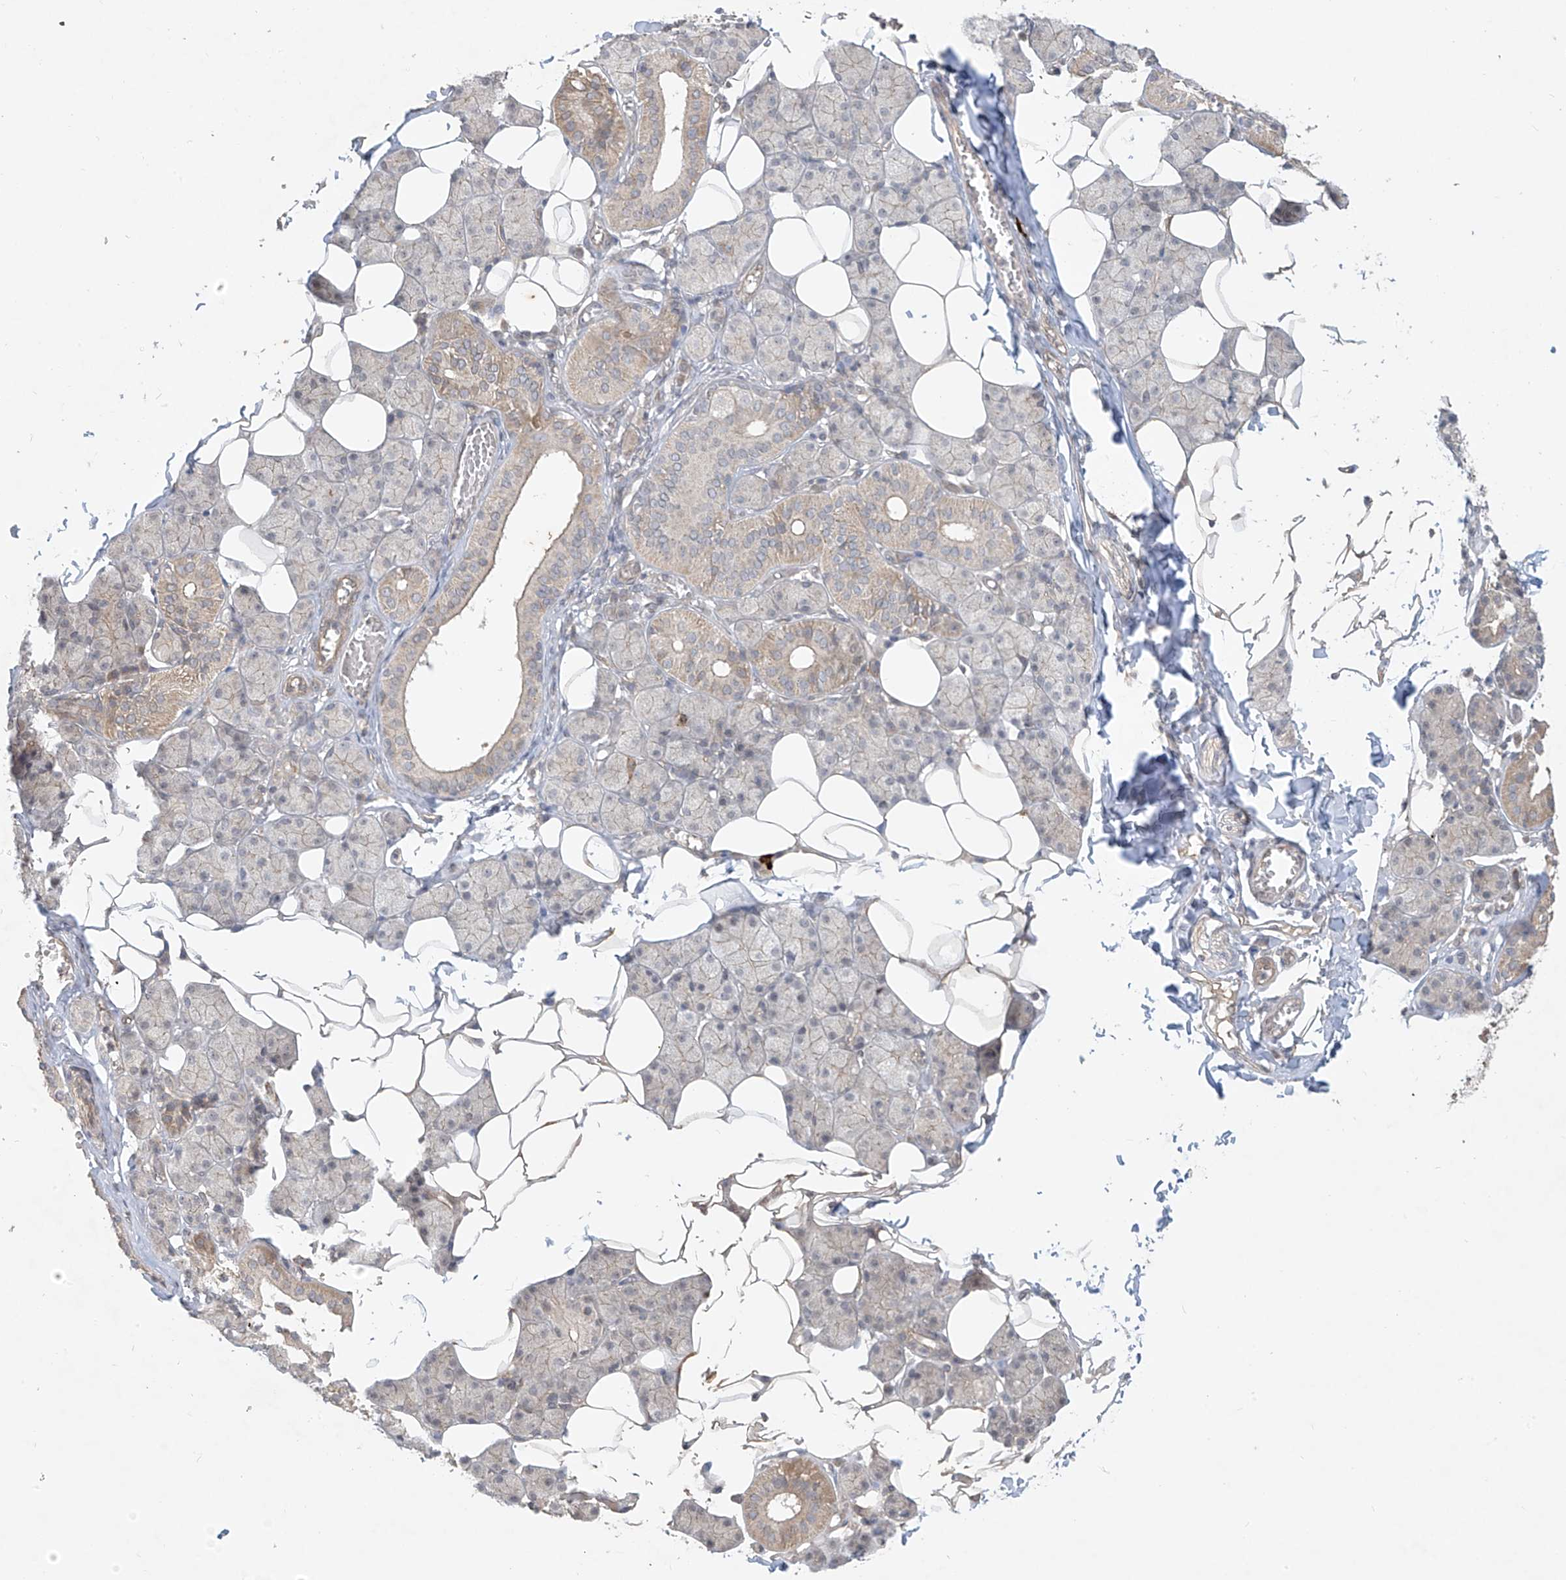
{"staining": {"intensity": "moderate", "quantity": "<25%", "location": "cytoplasmic/membranous"}, "tissue": "salivary gland", "cell_type": "Glandular cells", "image_type": "normal", "snomed": [{"axis": "morphology", "description": "Normal tissue, NOS"}, {"axis": "topography", "description": "Salivary gland"}], "caption": "Immunohistochemical staining of unremarkable human salivary gland exhibits moderate cytoplasmic/membranous protein staining in approximately <25% of glandular cells. (DAB = brown stain, brightfield microscopy at high magnification).", "gene": "DGKQ", "patient": {"sex": "female", "age": 33}}